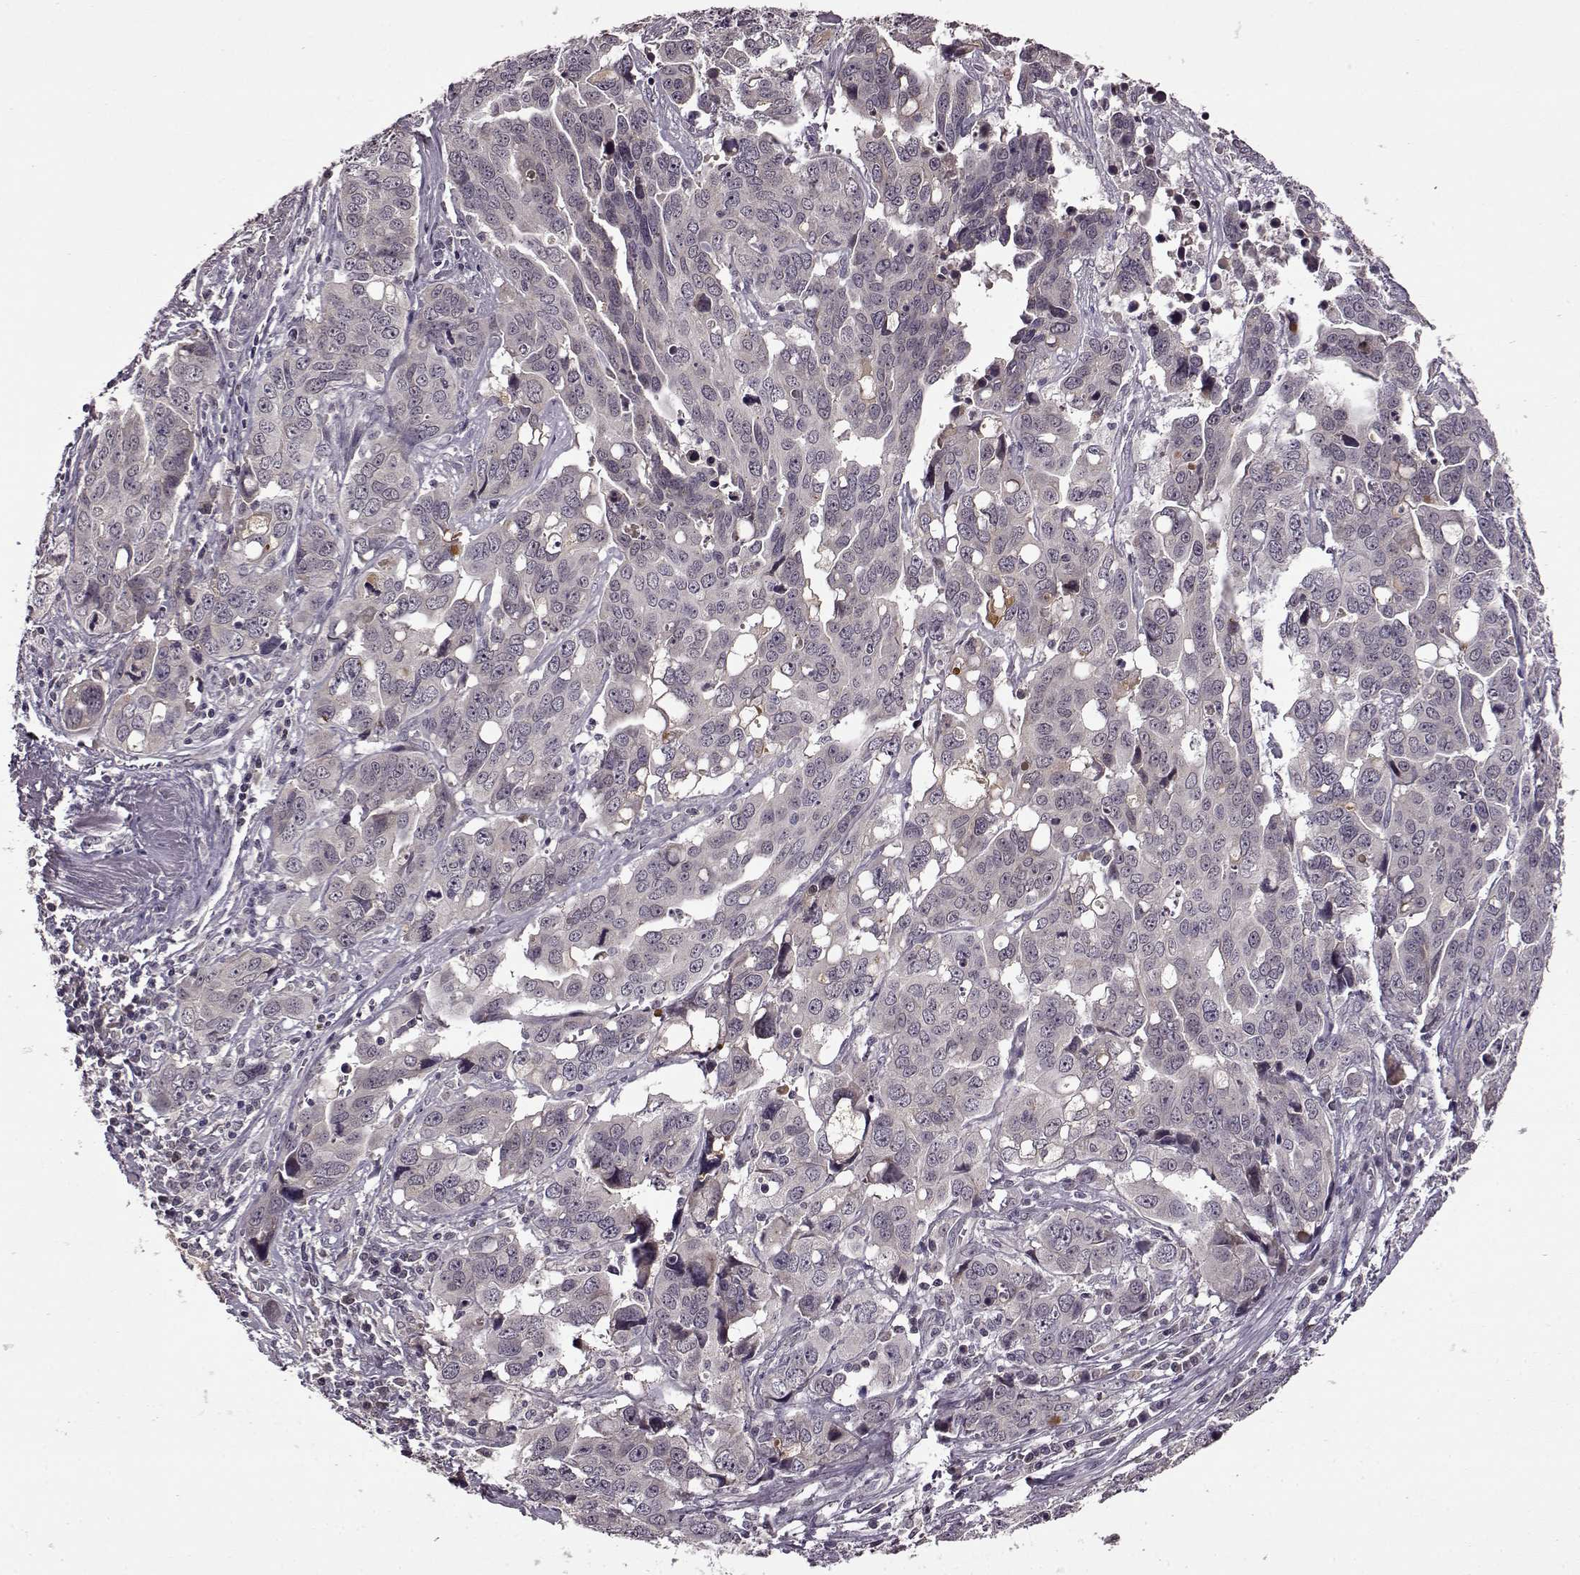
{"staining": {"intensity": "negative", "quantity": "none", "location": "none"}, "tissue": "ovarian cancer", "cell_type": "Tumor cells", "image_type": "cancer", "snomed": [{"axis": "morphology", "description": "Carcinoma, endometroid"}, {"axis": "topography", "description": "Ovary"}], "caption": "Tumor cells are negative for protein expression in human ovarian endometroid carcinoma. (Stains: DAB (3,3'-diaminobenzidine) IHC with hematoxylin counter stain, Microscopy: brightfield microscopy at high magnification).", "gene": "MAIP1", "patient": {"sex": "female", "age": 78}}